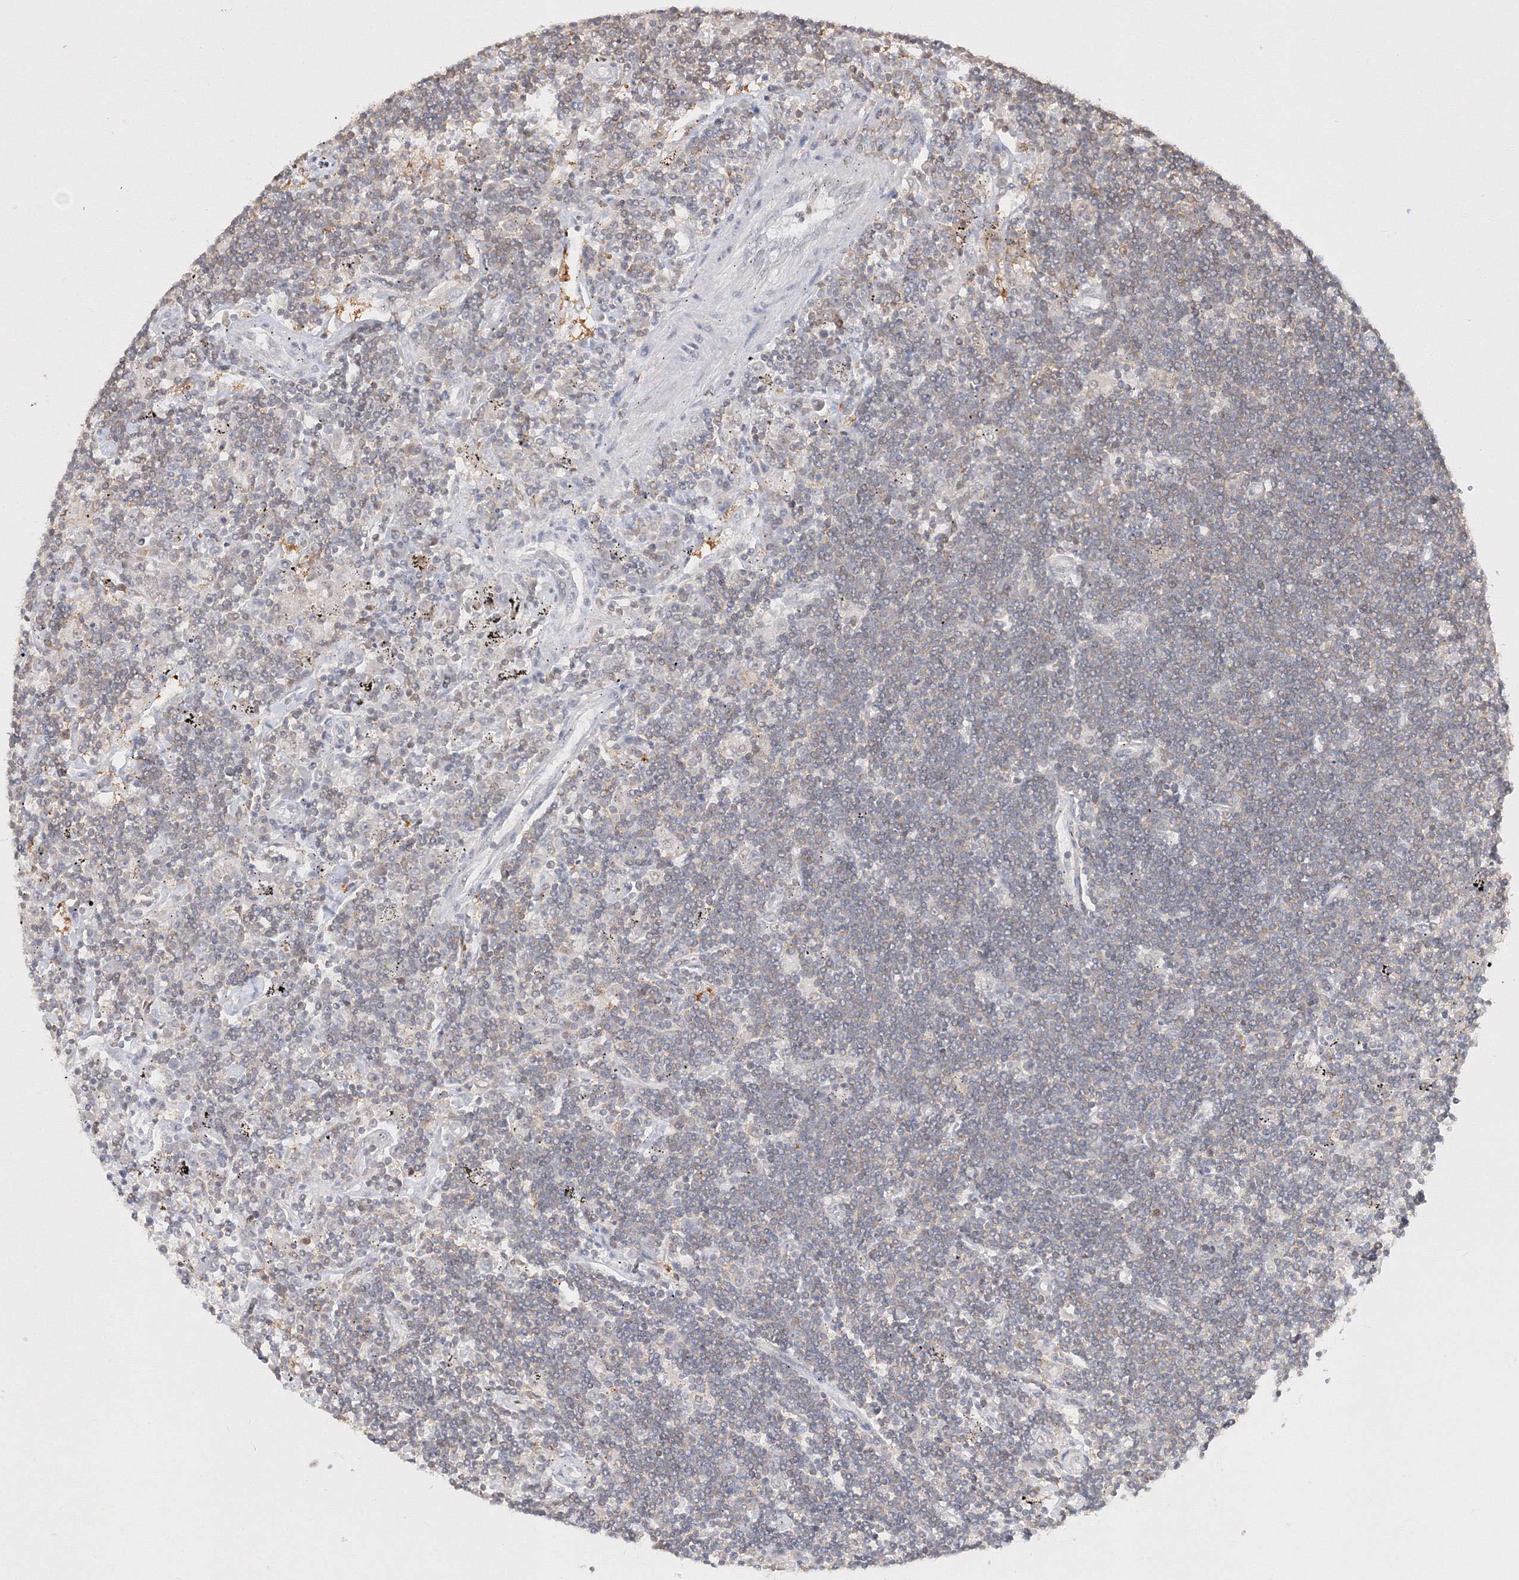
{"staining": {"intensity": "negative", "quantity": "none", "location": "none"}, "tissue": "lymphoma", "cell_type": "Tumor cells", "image_type": "cancer", "snomed": [{"axis": "morphology", "description": "Malignant lymphoma, non-Hodgkin's type, Low grade"}, {"axis": "topography", "description": "Spleen"}], "caption": "Tumor cells show no significant staining in lymphoma.", "gene": "TMEM50B", "patient": {"sex": "male", "age": 76}}